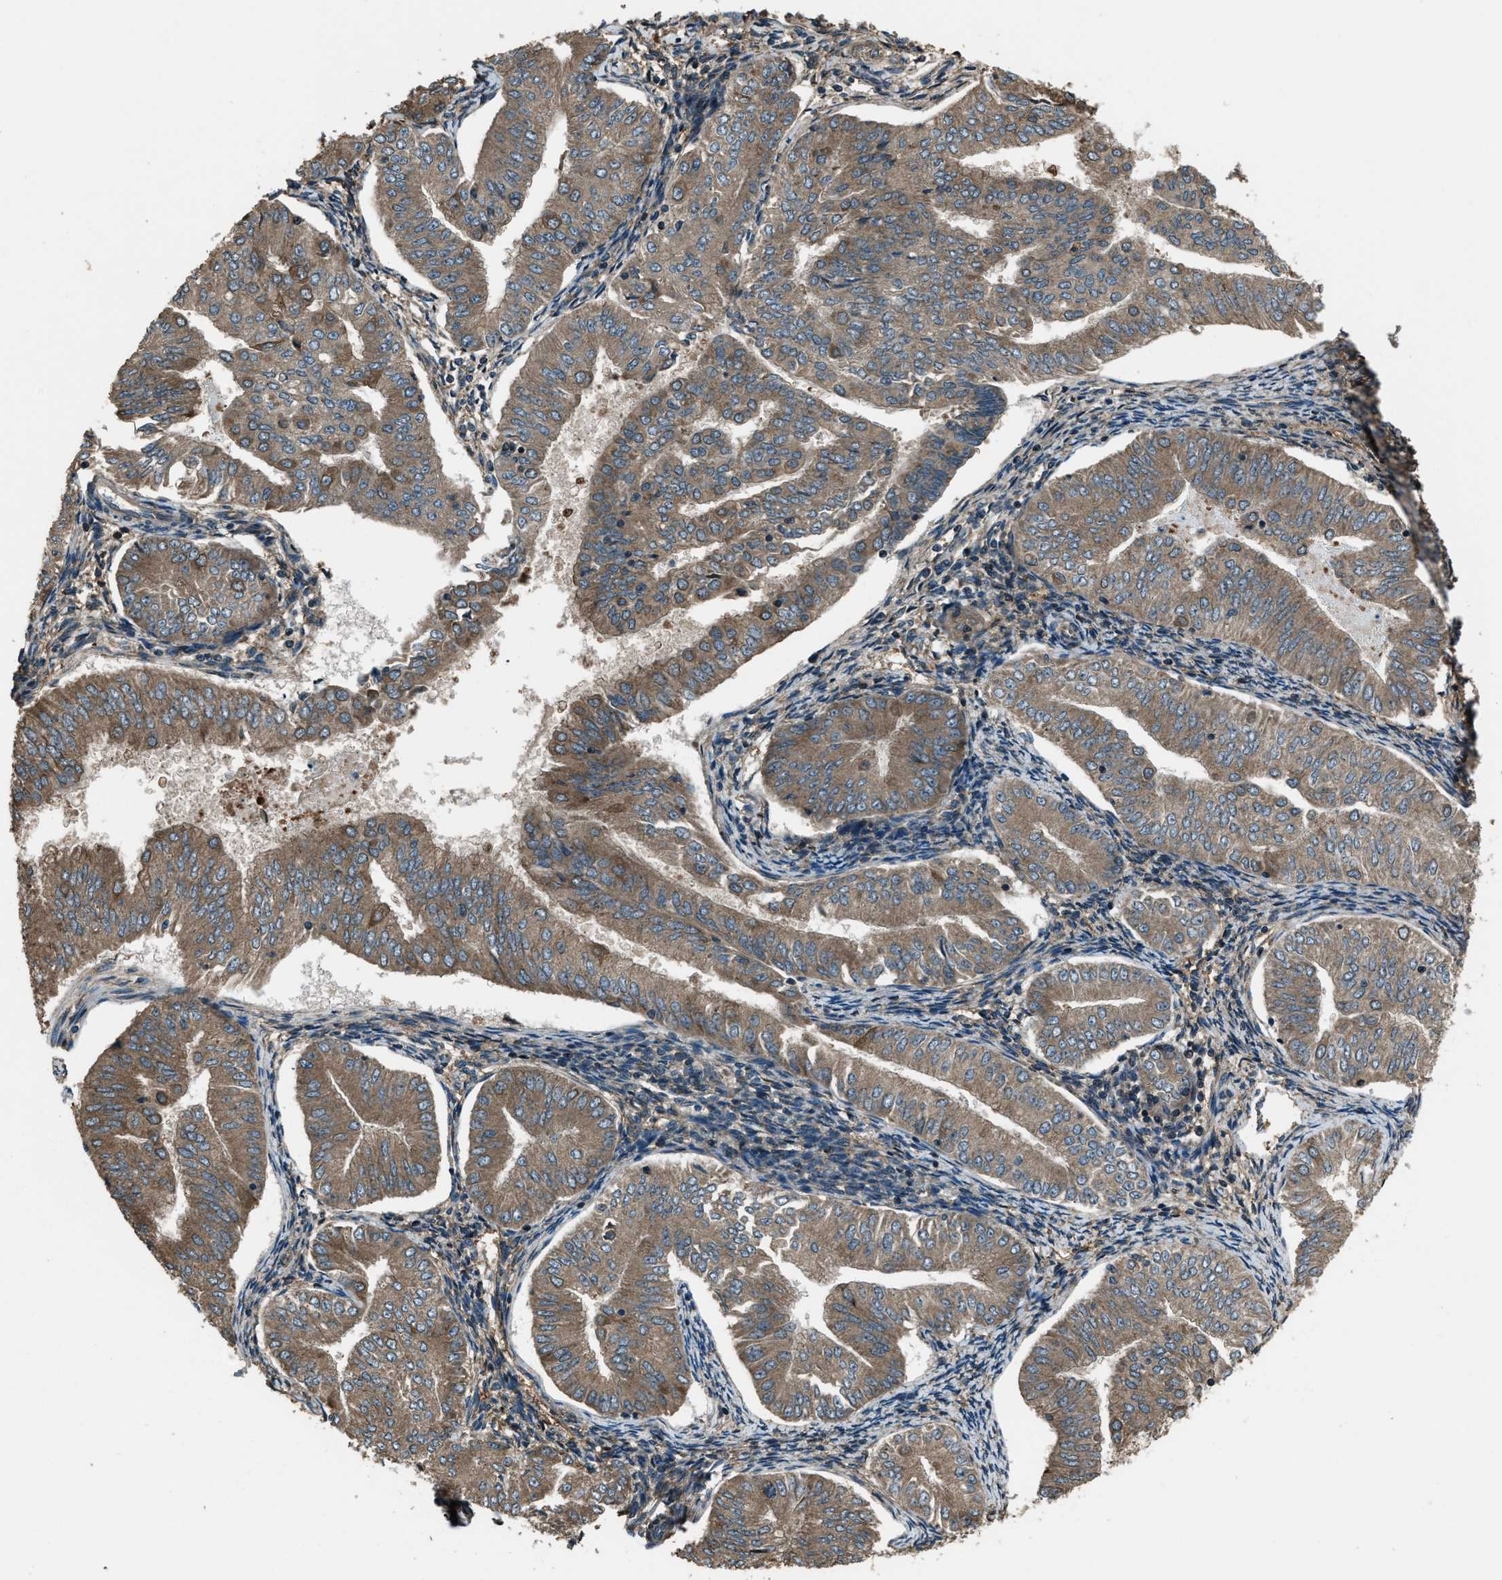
{"staining": {"intensity": "moderate", "quantity": ">75%", "location": "cytoplasmic/membranous"}, "tissue": "endometrial cancer", "cell_type": "Tumor cells", "image_type": "cancer", "snomed": [{"axis": "morphology", "description": "Normal tissue, NOS"}, {"axis": "morphology", "description": "Adenocarcinoma, NOS"}, {"axis": "topography", "description": "Endometrium"}], "caption": "Human endometrial cancer (adenocarcinoma) stained with a brown dye demonstrates moderate cytoplasmic/membranous positive expression in approximately >75% of tumor cells.", "gene": "TRIM4", "patient": {"sex": "female", "age": 53}}